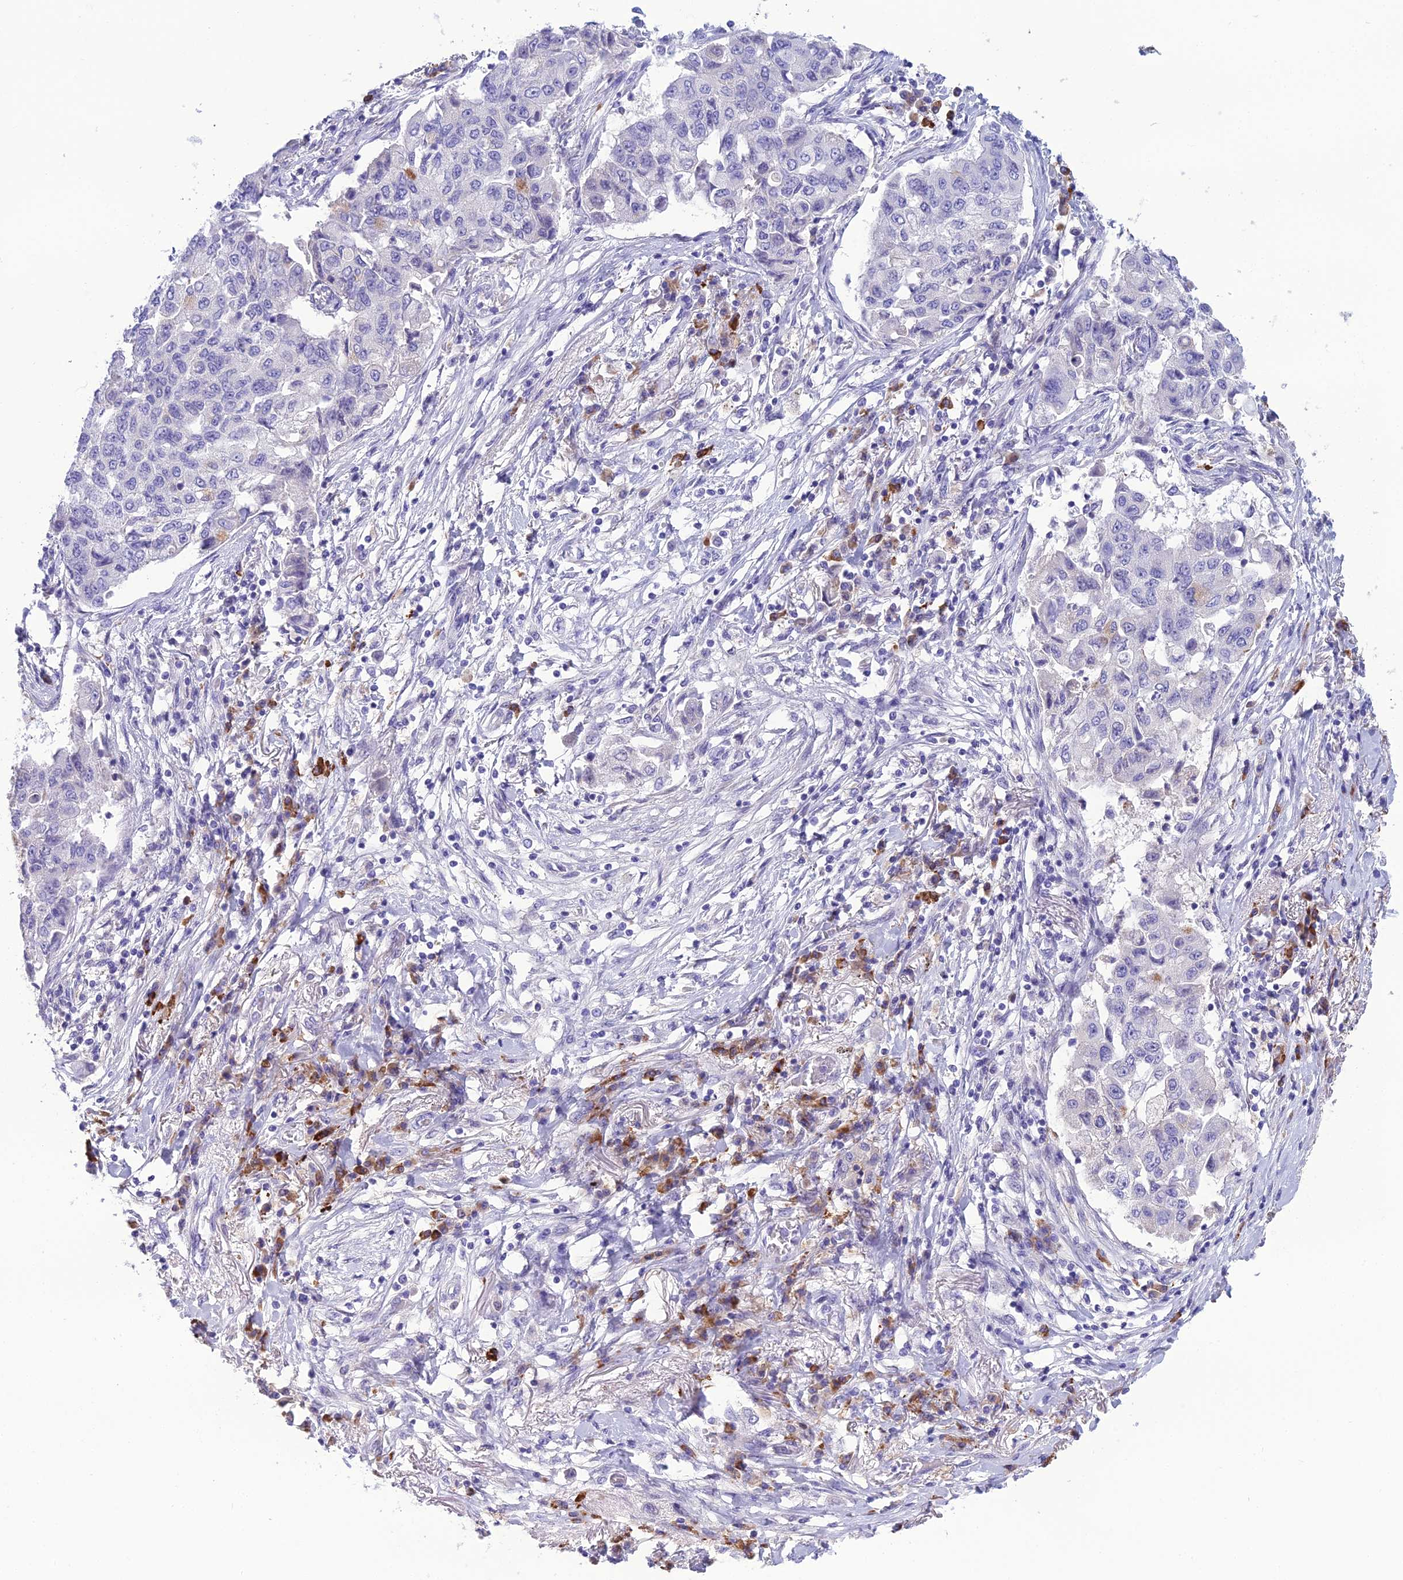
{"staining": {"intensity": "negative", "quantity": "none", "location": "none"}, "tissue": "lung cancer", "cell_type": "Tumor cells", "image_type": "cancer", "snomed": [{"axis": "morphology", "description": "Squamous cell carcinoma, NOS"}, {"axis": "topography", "description": "Lung"}], "caption": "High magnification brightfield microscopy of lung cancer stained with DAB (brown) and counterstained with hematoxylin (blue): tumor cells show no significant positivity.", "gene": "CRB2", "patient": {"sex": "male", "age": 74}}